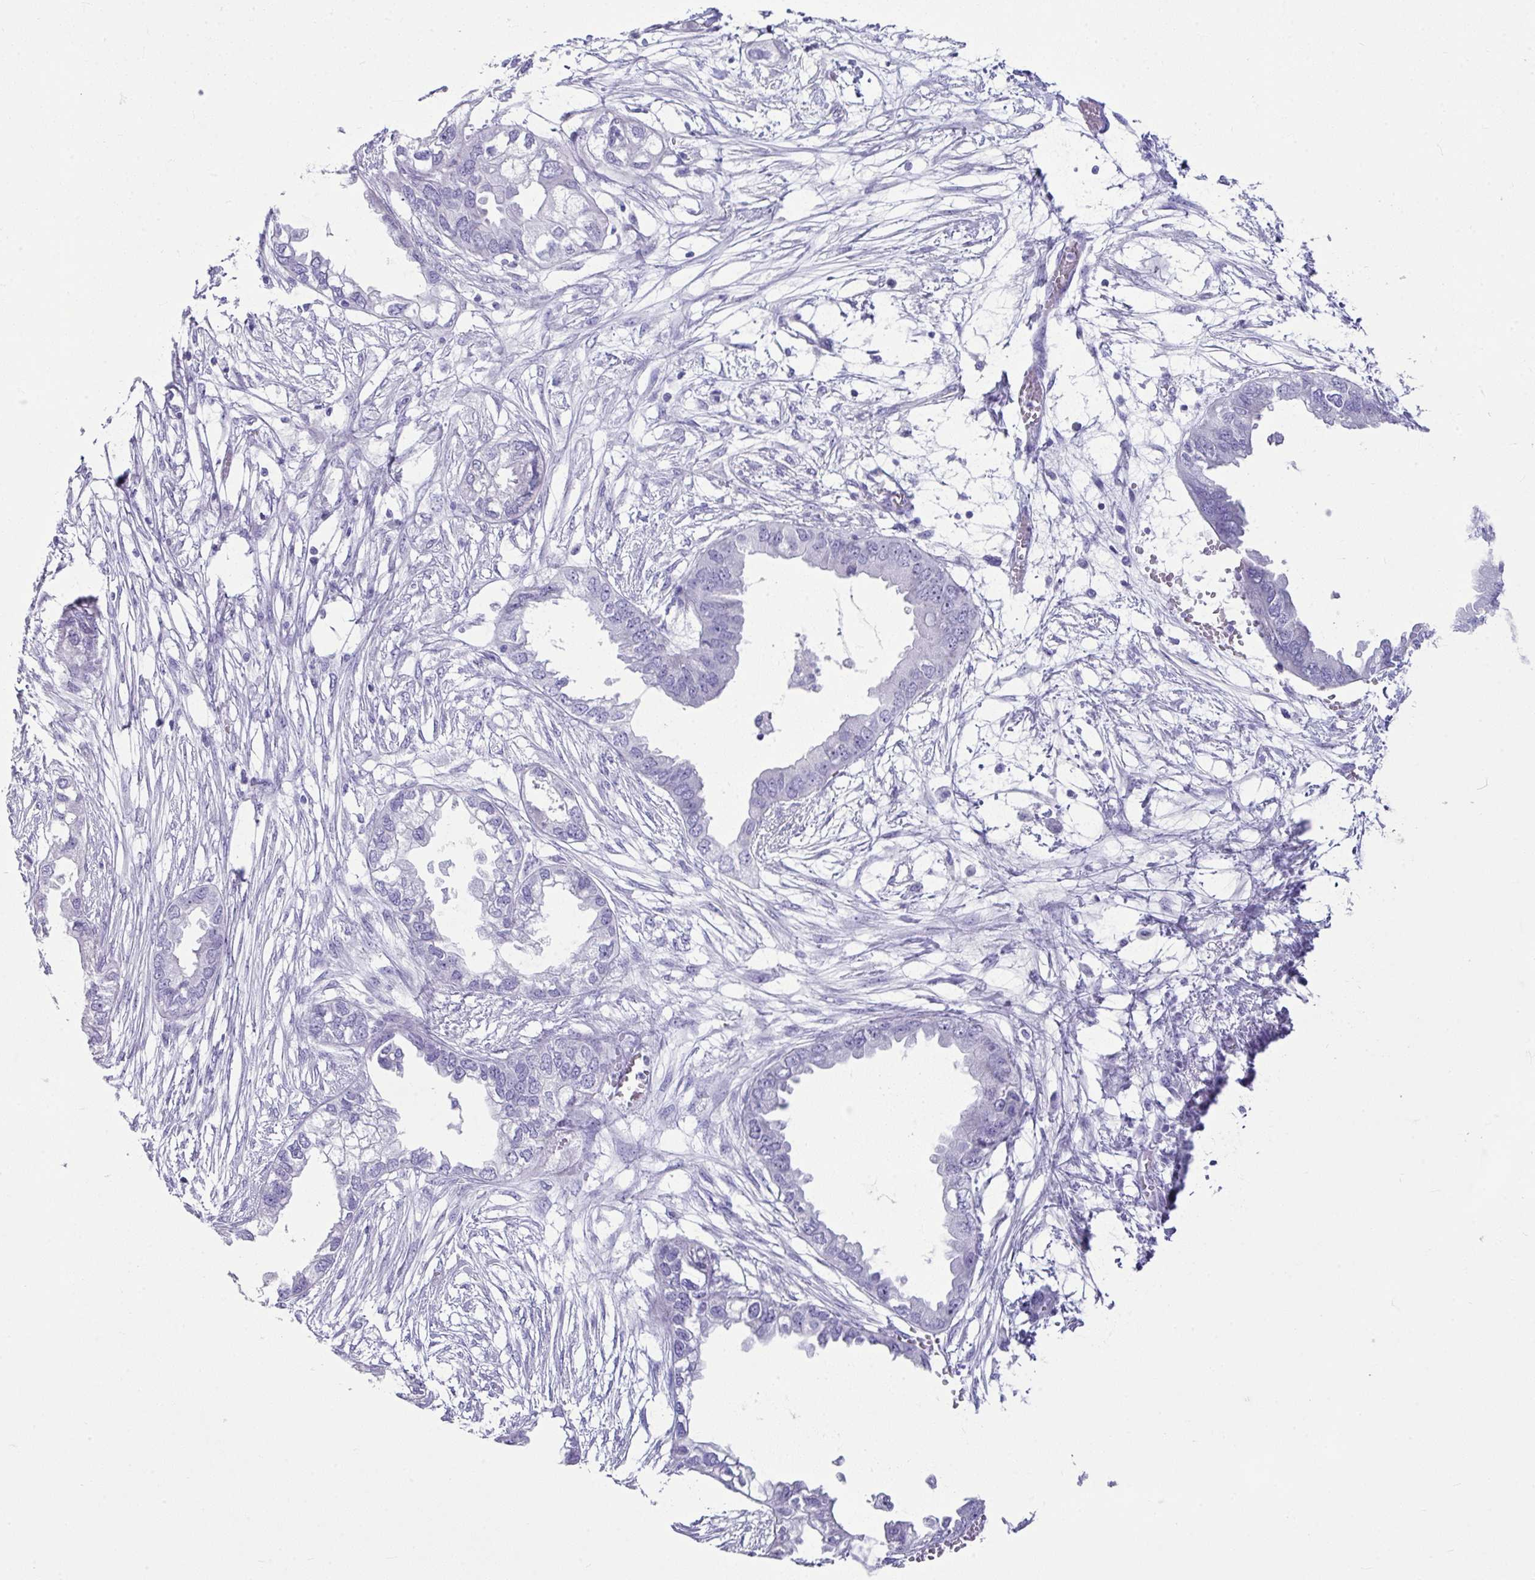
{"staining": {"intensity": "negative", "quantity": "none", "location": "none"}, "tissue": "endometrial cancer", "cell_type": "Tumor cells", "image_type": "cancer", "snomed": [{"axis": "morphology", "description": "Adenocarcinoma, NOS"}, {"axis": "morphology", "description": "Adenocarcinoma, metastatic, NOS"}, {"axis": "topography", "description": "Adipose tissue"}, {"axis": "topography", "description": "Endometrium"}], "caption": "A high-resolution histopathology image shows IHC staining of endometrial cancer (metastatic adenocarcinoma), which exhibits no significant expression in tumor cells. (DAB (3,3'-diaminobenzidine) IHC visualized using brightfield microscopy, high magnification).", "gene": "LGALS4", "patient": {"sex": "female", "age": 67}}